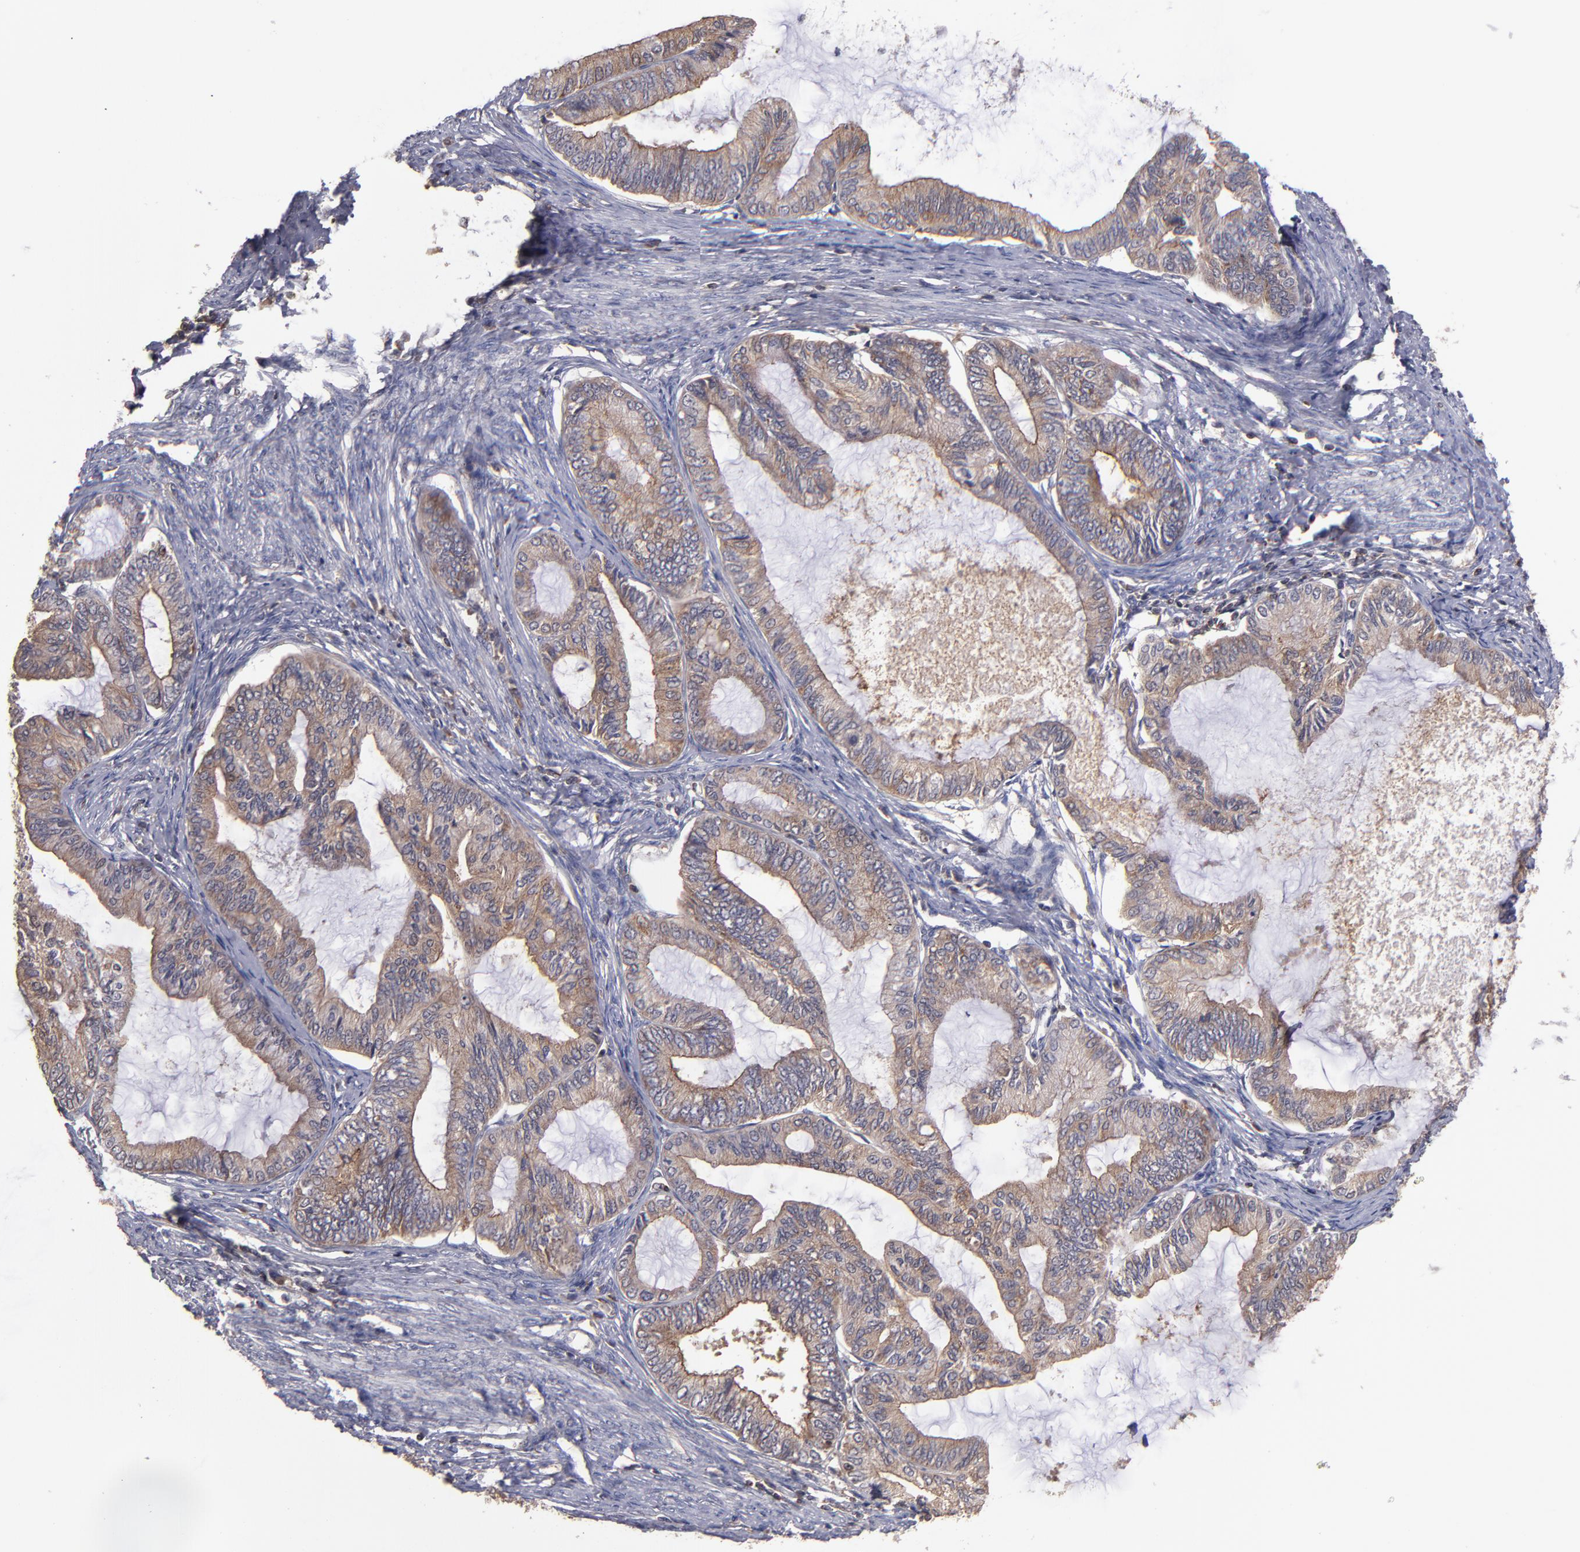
{"staining": {"intensity": "moderate", "quantity": ">75%", "location": "cytoplasmic/membranous"}, "tissue": "endometrial cancer", "cell_type": "Tumor cells", "image_type": "cancer", "snomed": [{"axis": "morphology", "description": "Adenocarcinoma, NOS"}, {"axis": "topography", "description": "Endometrium"}], "caption": "Immunohistochemical staining of human endometrial cancer demonstrates medium levels of moderate cytoplasmic/membranous protein positivity in about >75% of tumor cells.", "gene": "NF2", "patient": {"sex": "female", "age": 86}}